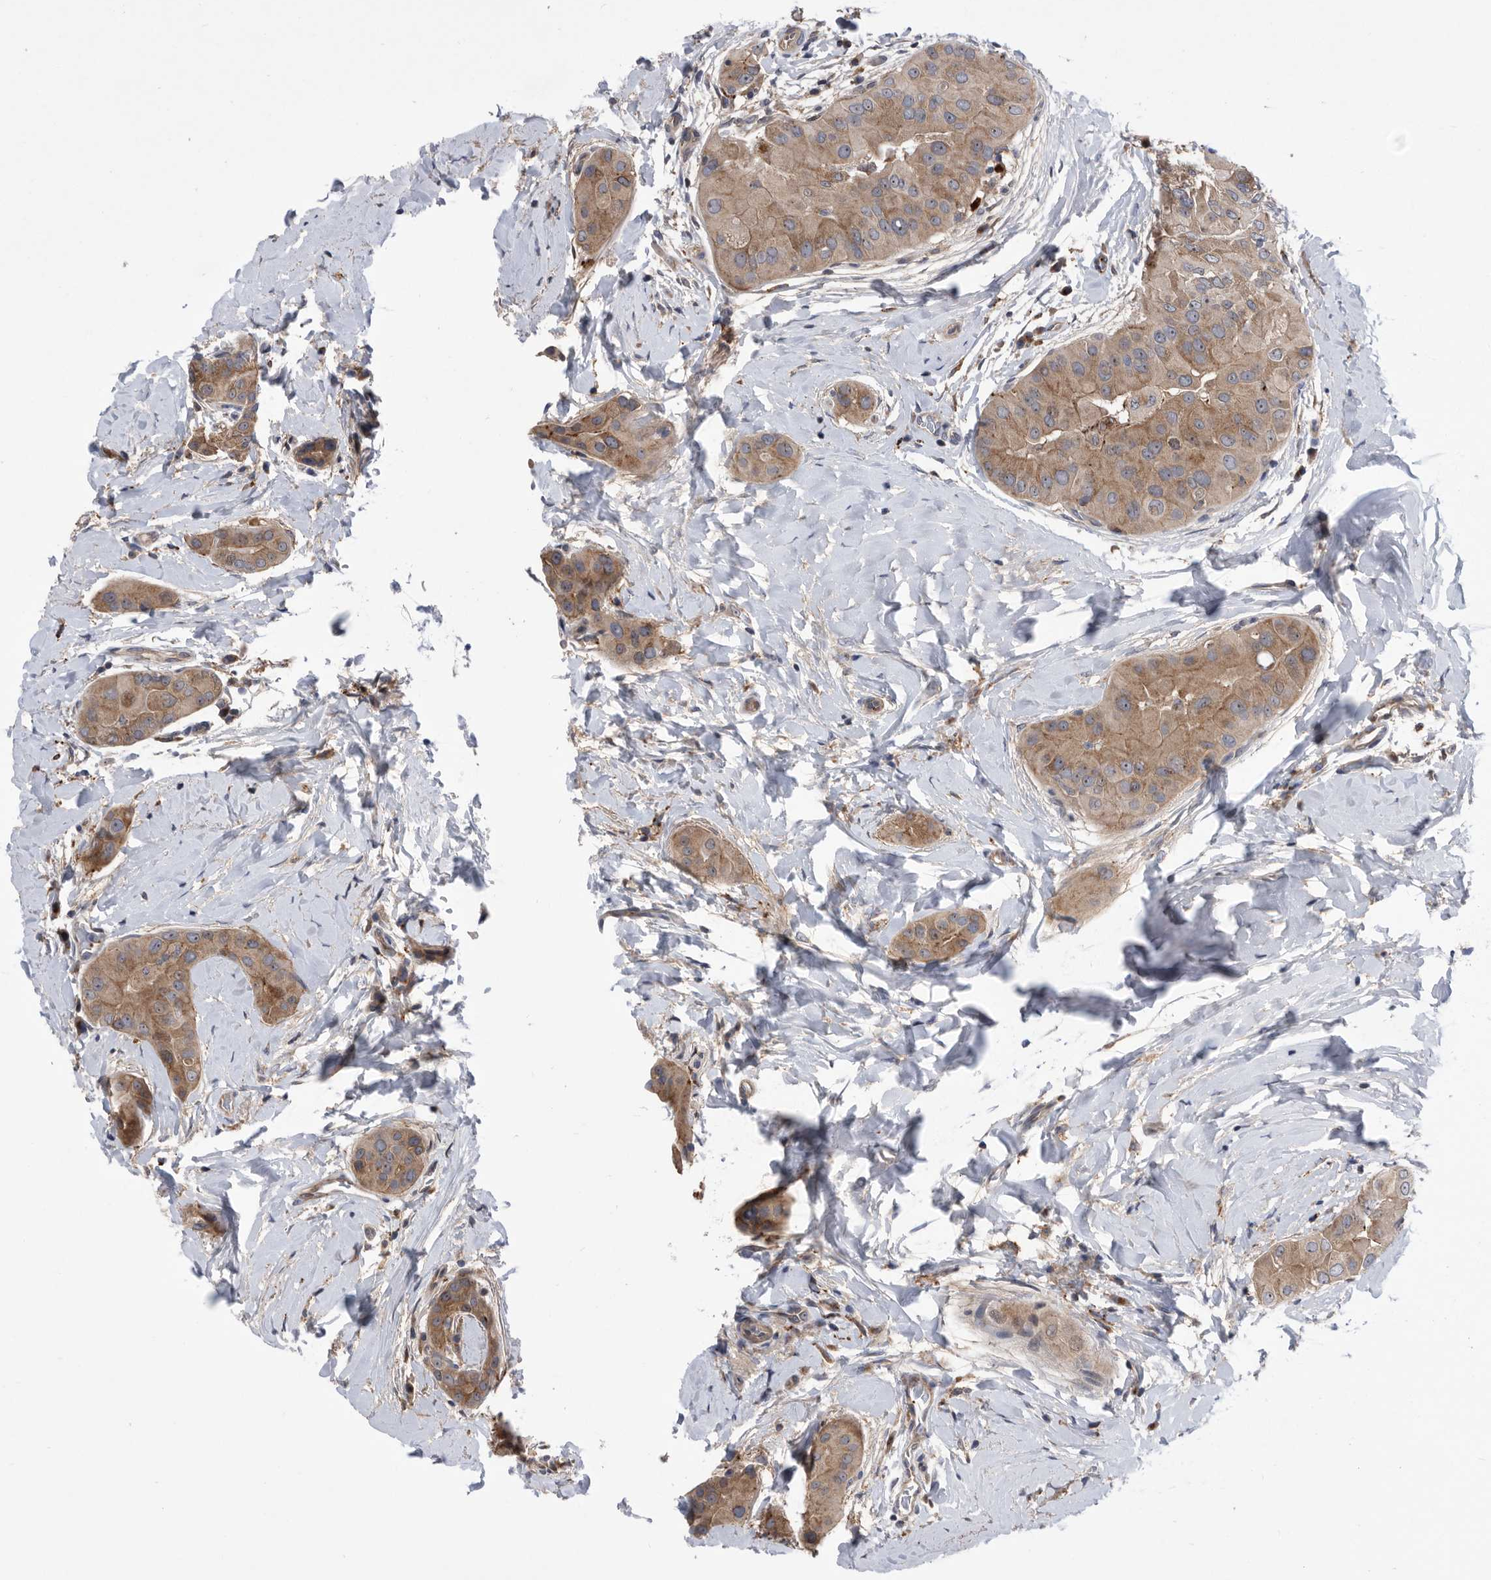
{"staining": {"intensity": "moderate", "quantity": ">75%", "location": "cytoplasmic/membranous"}, "tissue": "thyroid cancer", "cell_type": "Tumor cells", "image_type": "cancer", "snomed": [{"axis": "morphology", "description": "Papillary adenocarcinoma, NOS"}, {"axis": "topography", "description": "Thyroid gland"}], "caption": "Tumor cells demonstrate moderate cytoplasmic/membranous positivity in about >75% of cells in thyroid cancer (papillary adenocarcinoma). The protein of interest is shown in brown color, while the nuclei are stained blue.", "gene": "BAIAP3", "patient": {"sex": "male", "age": 33}}